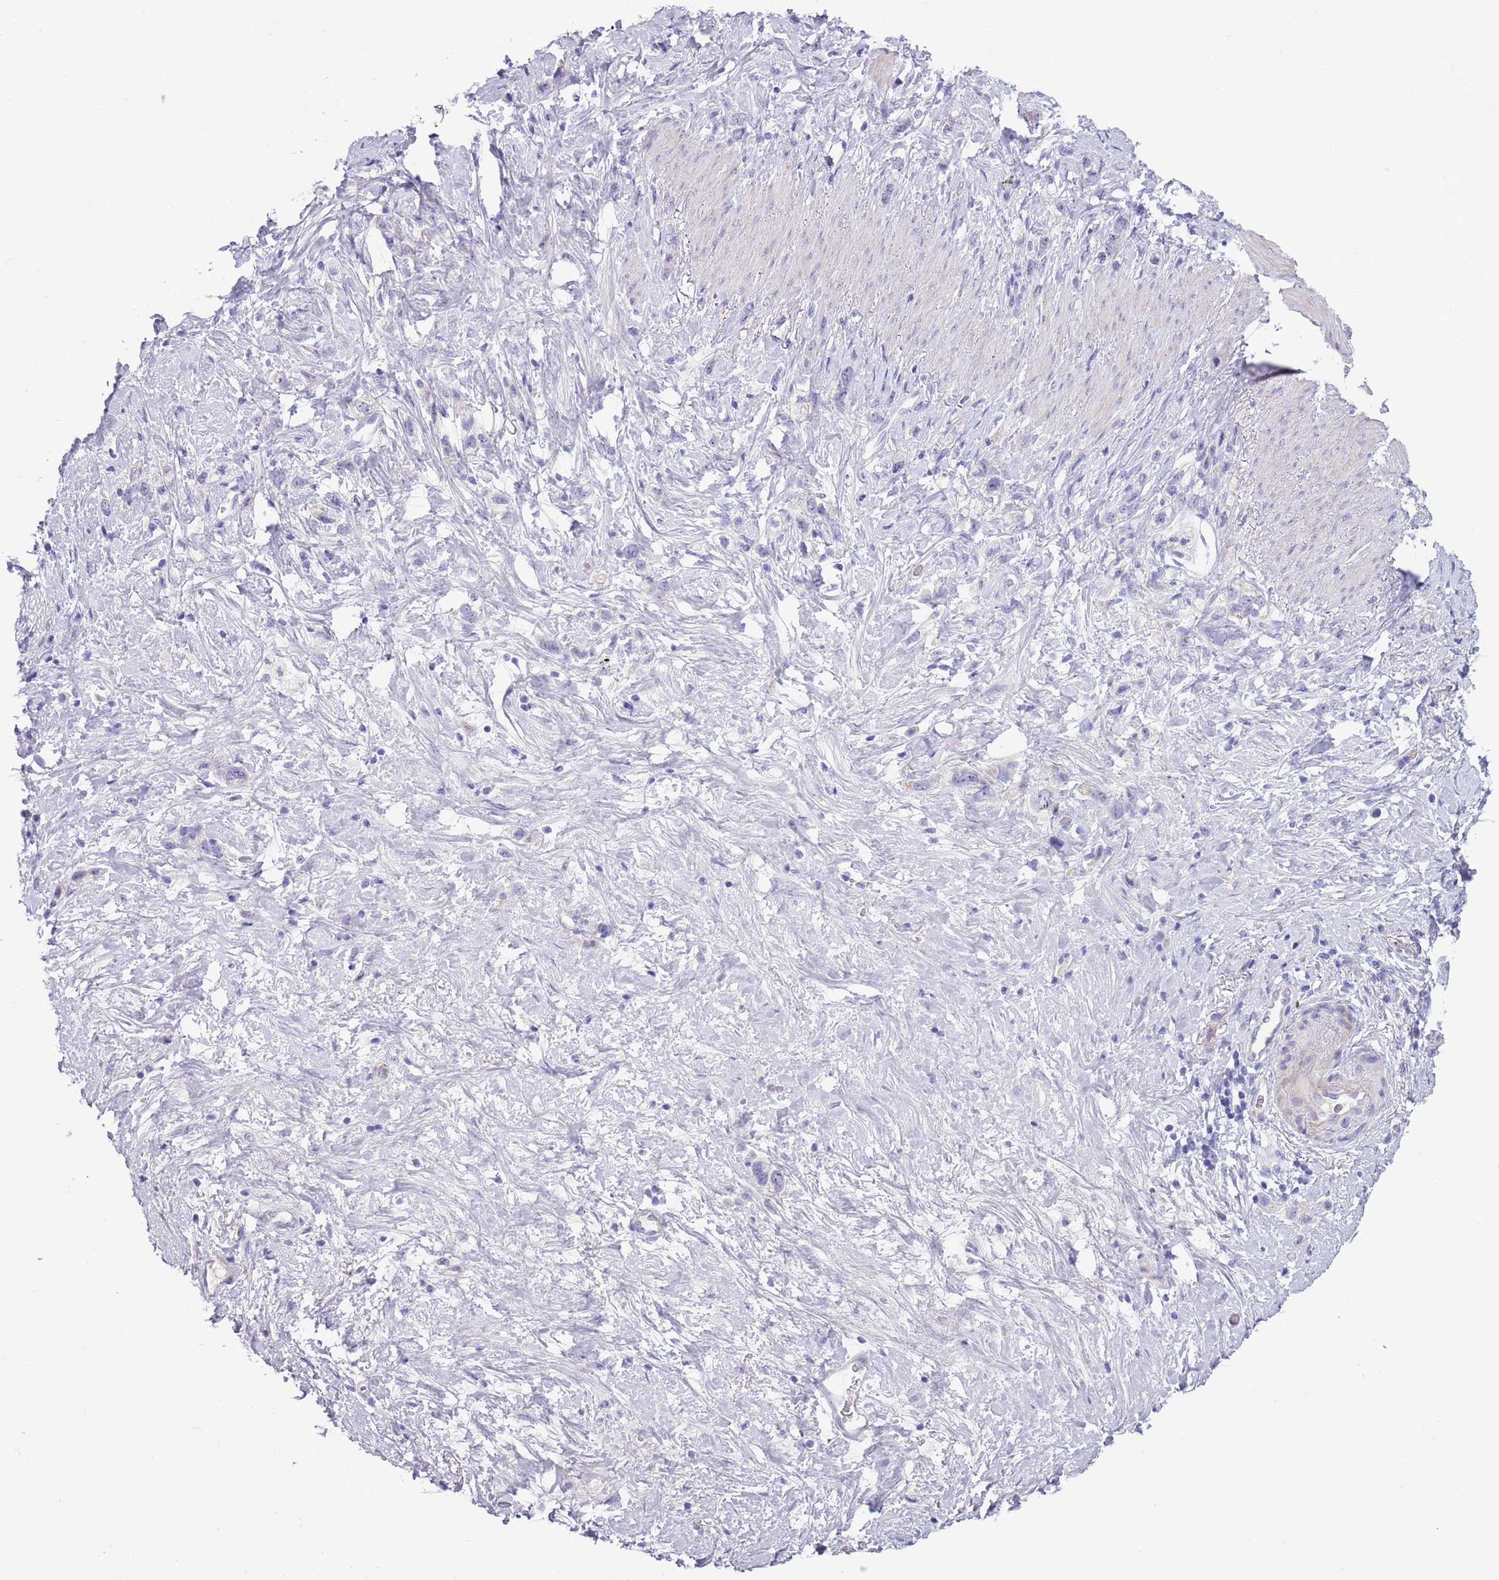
{"staining": {"intensity": "negative", "quantity": "none", "location": "none"}, "tissue": "stomach cancer", "cell_type": "Tumor cells", "image_type": "cancer", "snomed": [{"axis": "morphology", "description": "Adenocarcinoma, NOS"}, {"axis": "topography", "description": "Stomach"}], "caption": "The immunohistochemistry photomicrograph has no significant staining in tumor cells of stomach adenocarcinoma tissue.", "gene": "NBPF6", "patient": {"sex": "female", "age": 65}}